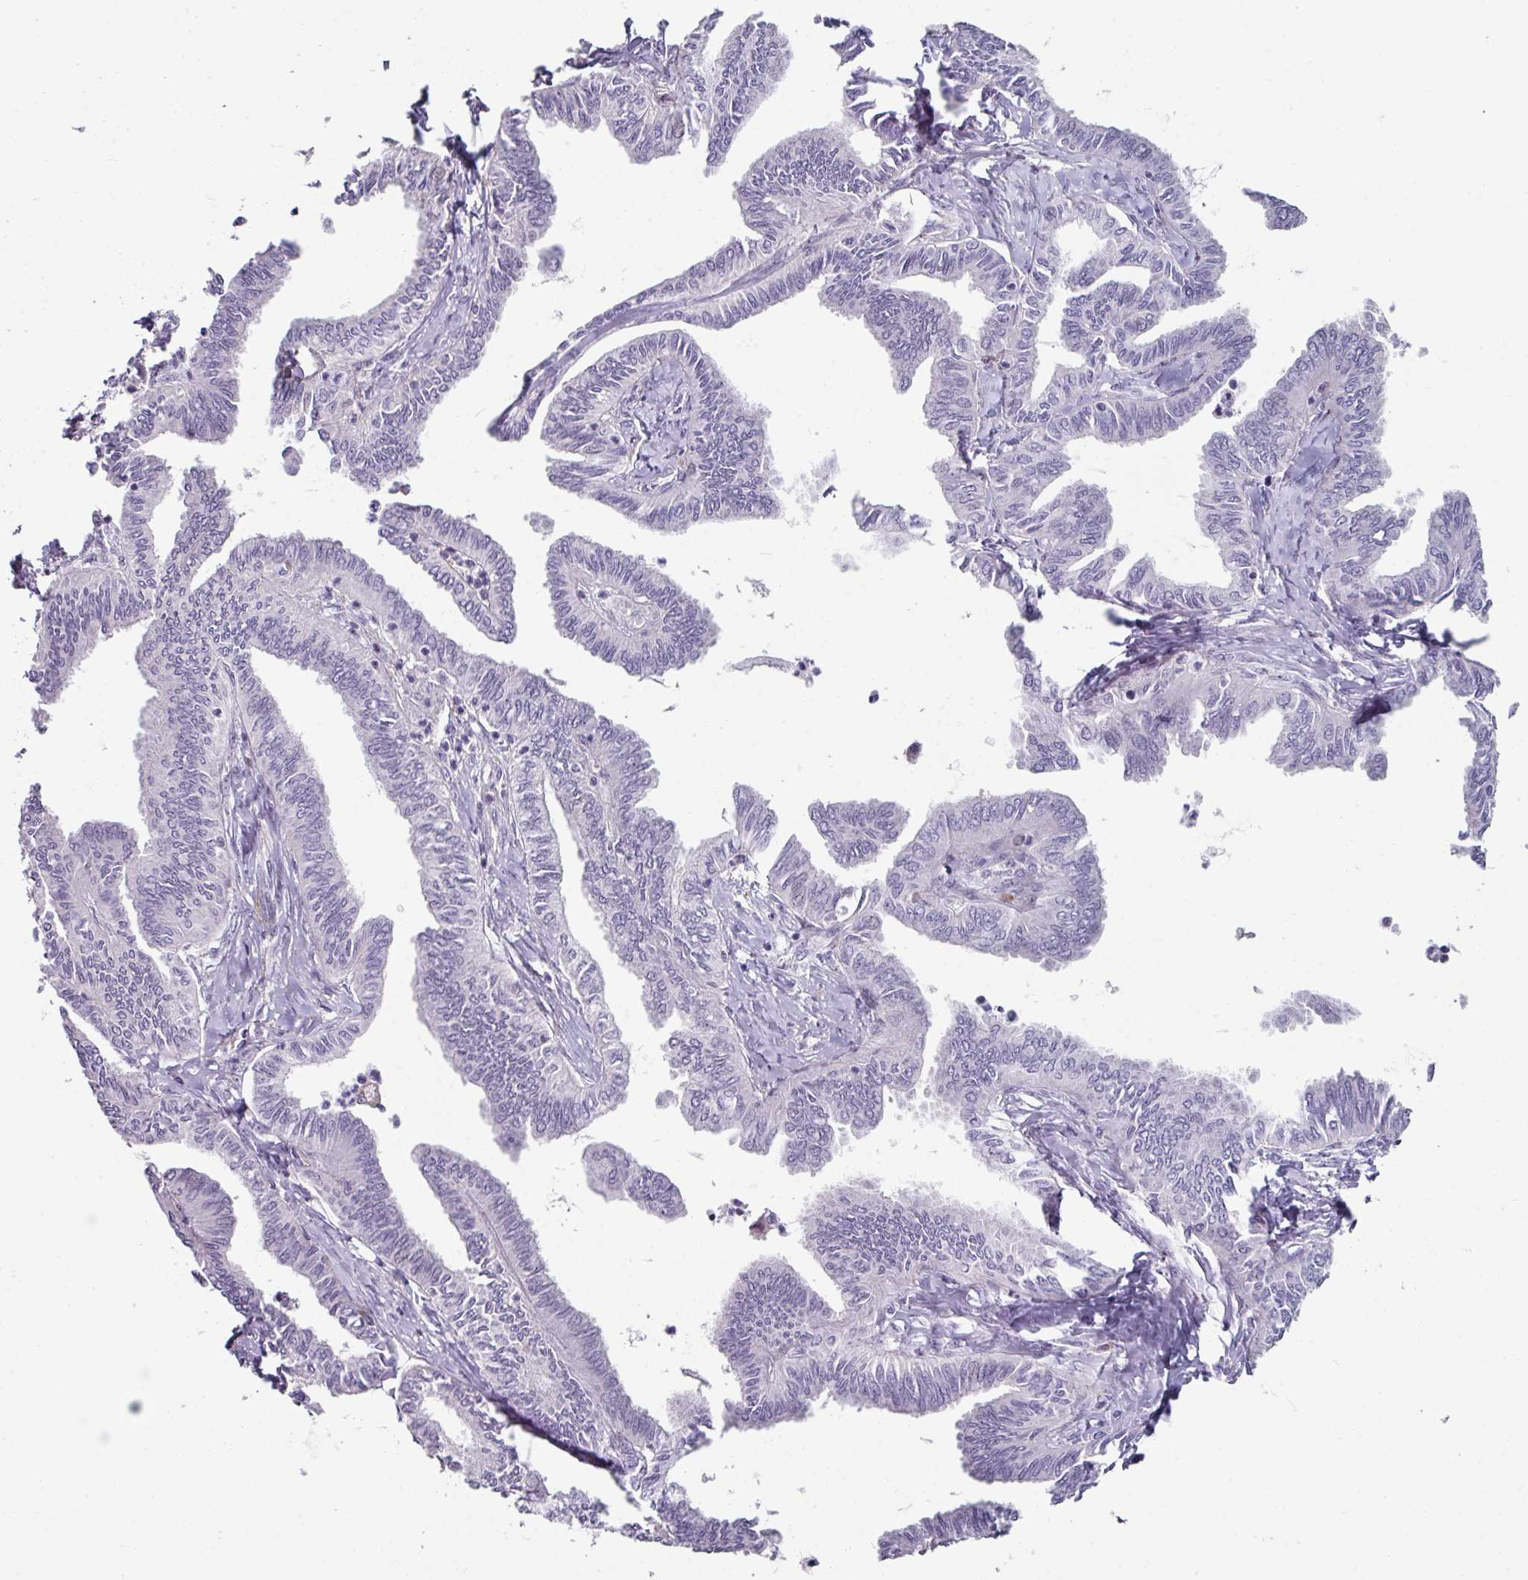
{"staining": {"intensity": "negative", "quantity": "none", "location": "none"}, "tissue": "ovarian cancer", "cell_type": "Tumor cells", "image_type": "cancer", "snomed": [{"axis": "morphology", "description": "Carcinoma, endometroid"}, {"axis": "topography", "description": "Ovary"}], "caption": "Tumor cells show no significant positivity in ovarian endometroid carcinoma.", "gene": "BMS1", "patient": {"sex": "female", "age": 70}}